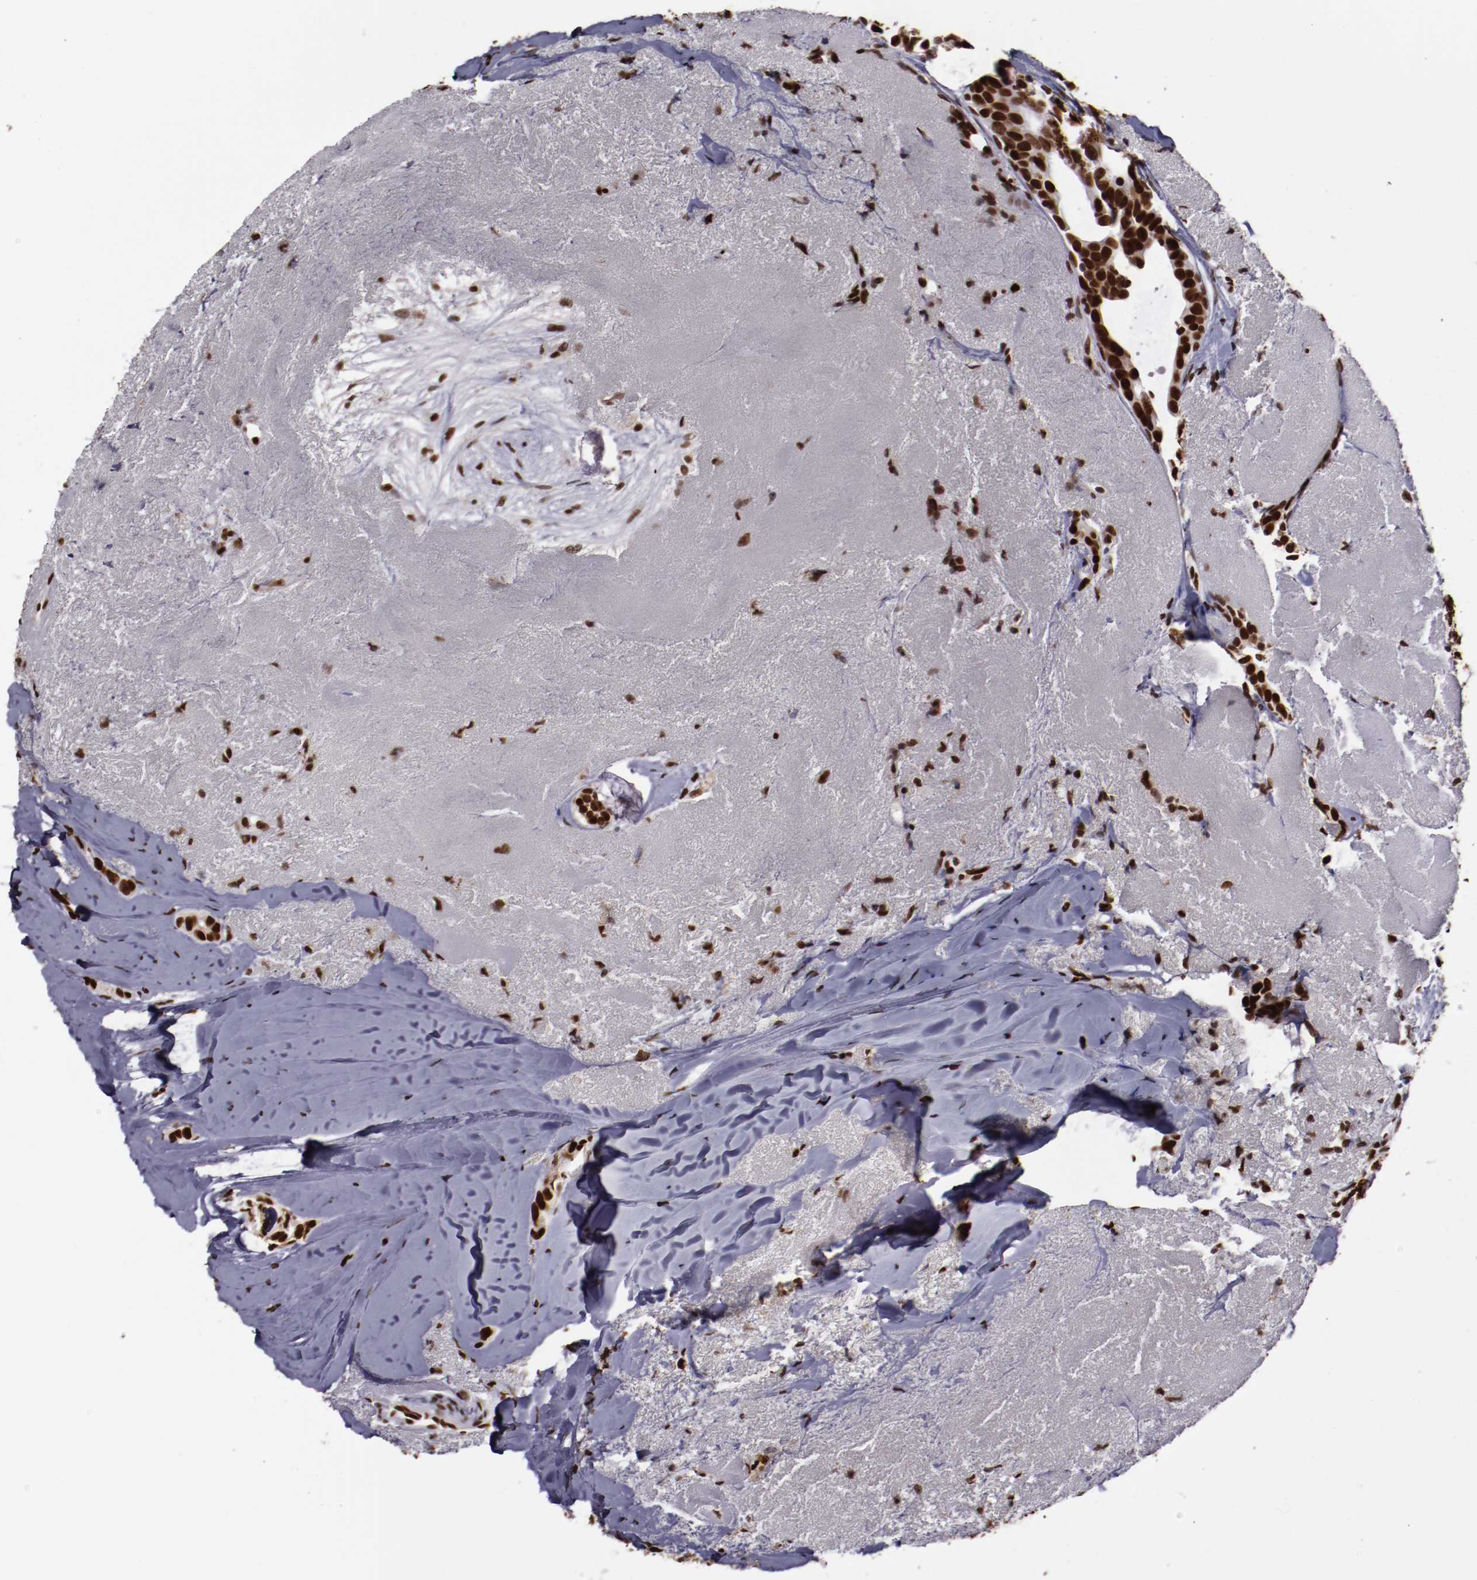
{"staining": {"intensity": "strong", "quantity": ">75%", "location": "nuclear"}, "tissue": "breast cancer", "cell_type": "Tumor cells", "image_type": "cancer", "snomed": [{"axis": "morphology", "description": "Duct carcinoma"}, {"axis": "topography", "description": "Breast"}], "caption": "Breast cancer (infiltrating ductal carcinoma) tissue displays strong nuclear staining in about >75% of tumor cells", "gene": "APEX1", "patient": {"sex": "female", "age": 54}}